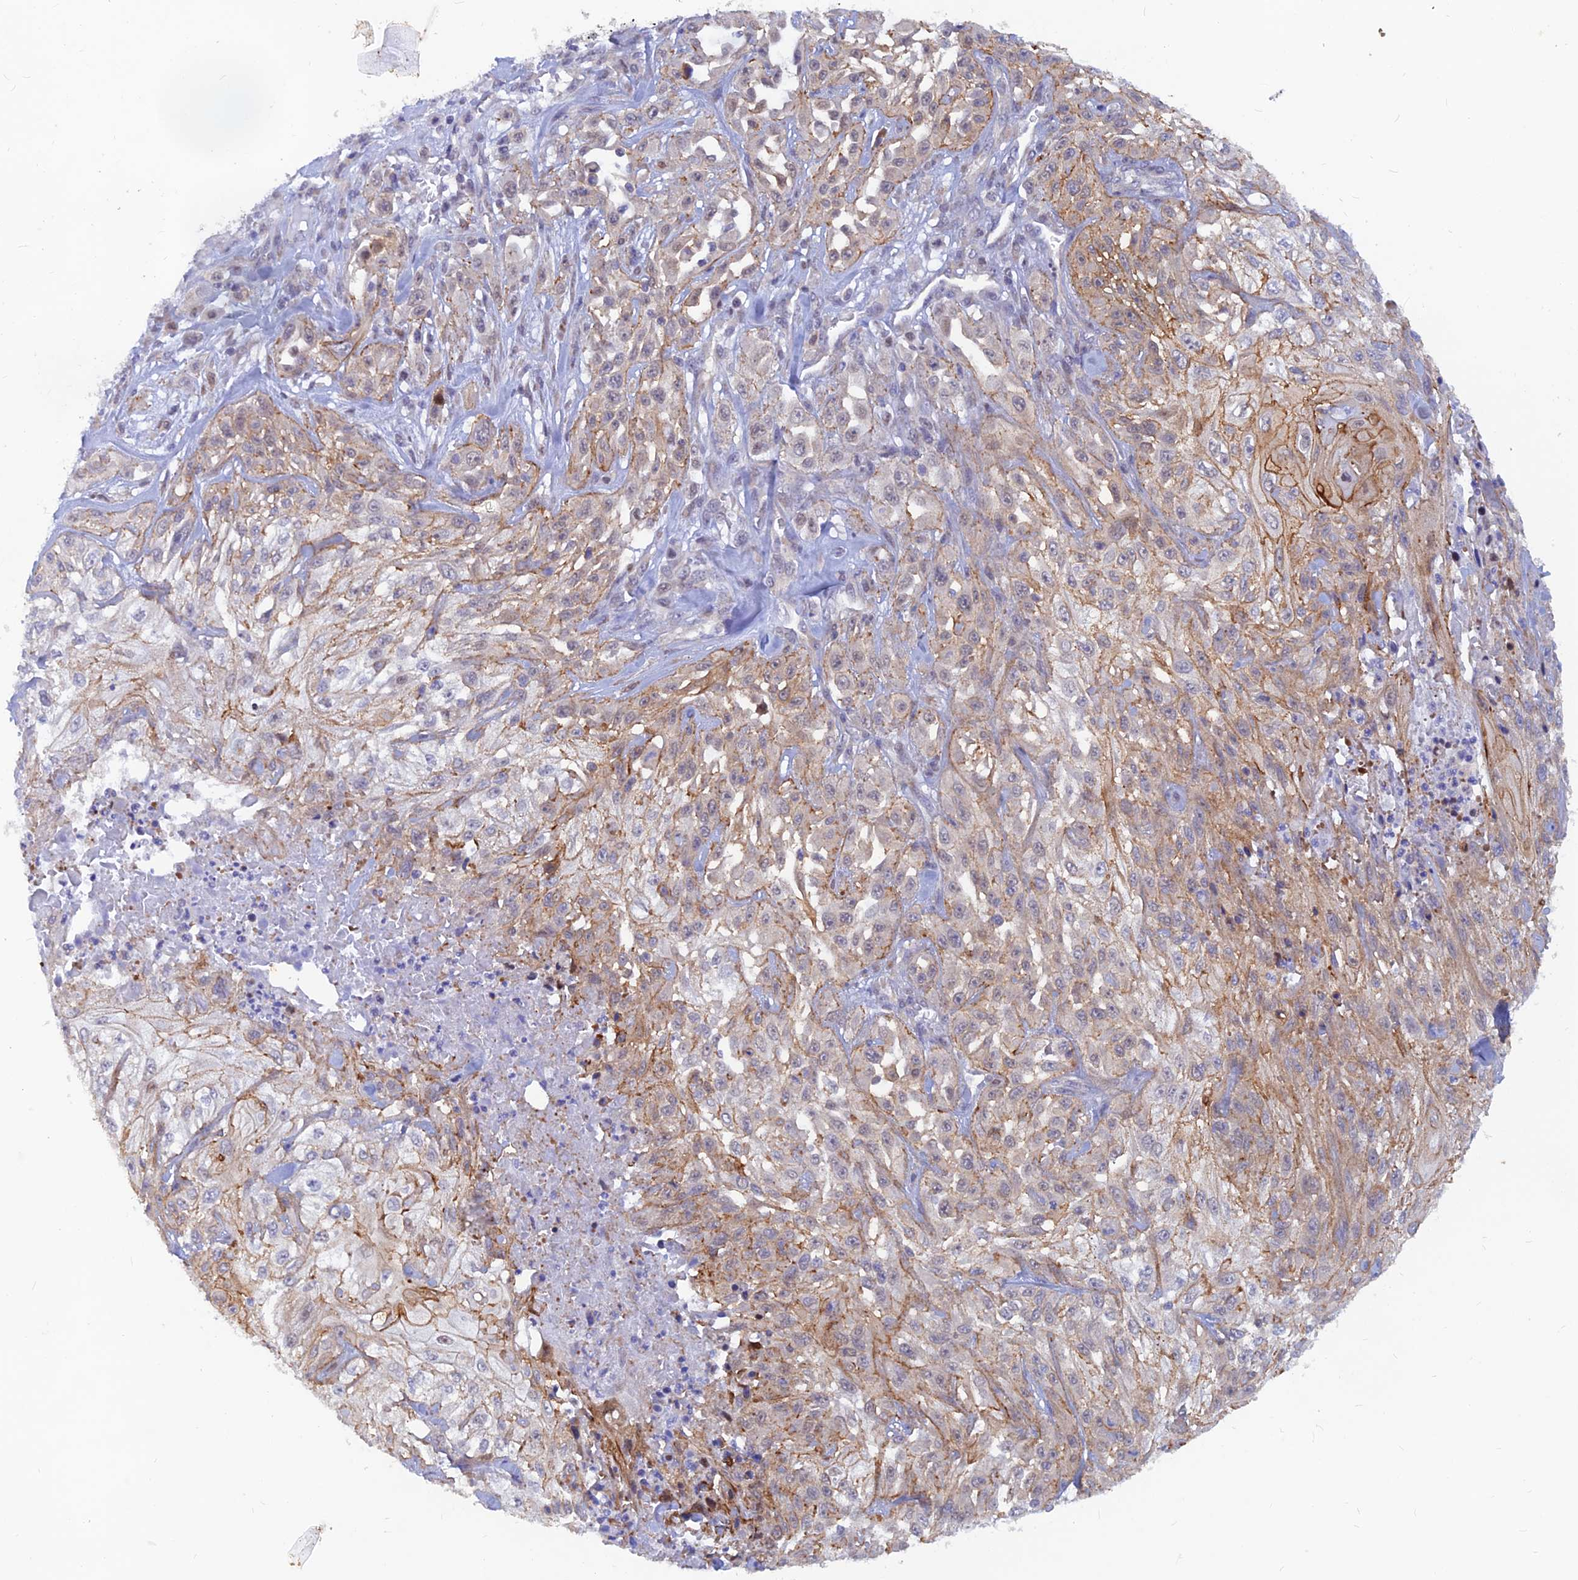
{"staining": {"intensity": "moderate", "quantity": "<25%", "location": "cytoplasmic/membranous"}, "tissue": "skin cancer", "cell_type": "Tumor cells", "image_type": "cancer", "snomed": [{"axis": "morphology", "description": "Squamous cell carcinoma, NOS"}, {"axis": "morphology", "description": "Squamous cell carcinoma, metastatic, NOS"}, {"axis": "topography", "description": "Skin"}, {"axis": "topography", "description": "Lymph node"}], "caption": "A micrograph of skin cancer stained for a protein reveals moderate cytoplasmic/membranous brown staining in tumor cells. (DAB IHC with brightfield microscopy, high magnification).", "gene": "DNAJC16", "patient": {"sex": "male", "age": 75}}